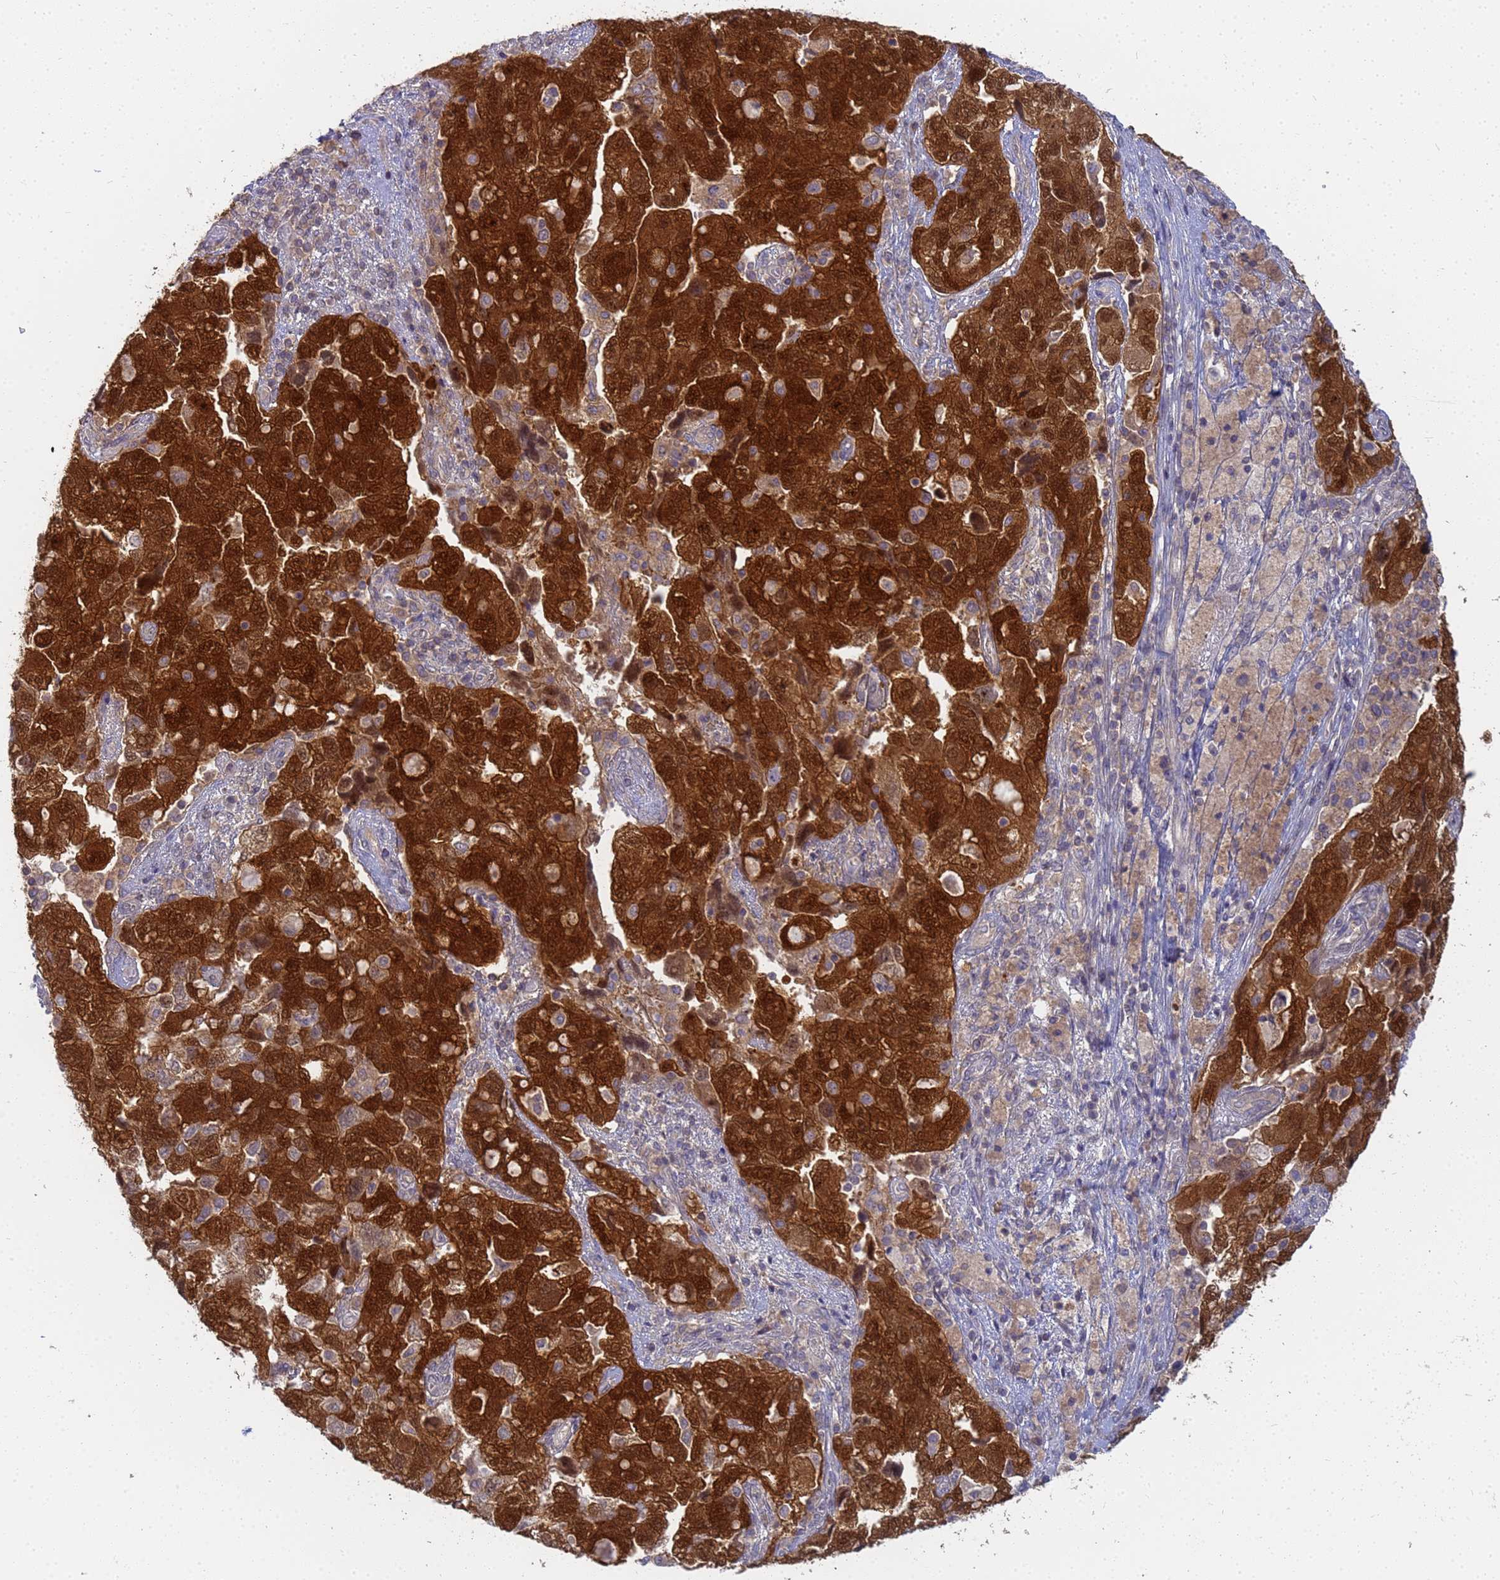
{"staining": {"intensity": "strong", "quantity": ">75%", "location": "cytoplasmic/membranous,nuclear"}, "tissue": "ovarian cancer", "cell_type": "Tumor cells", "image_type": "cancer", "snomed": [{"axis": "morphology", "description": "Carcinoma, NOS"}, {"axis": "morphology", "description": "Cystadenocarcinoma, serous, NOS"}, {"axis": "topography", "description": "Ovary"}], "caption": "Immunohistochemistry (IHC) image of ovarian cancer stained for a protein (brown), which demonstrates high levels of strong cytoplasmic/membranous and nuclear positivity in approximately >75% of tumor cells.", "gene": "SHARPIN", "patient": {"sex": "female", "age": 69}}